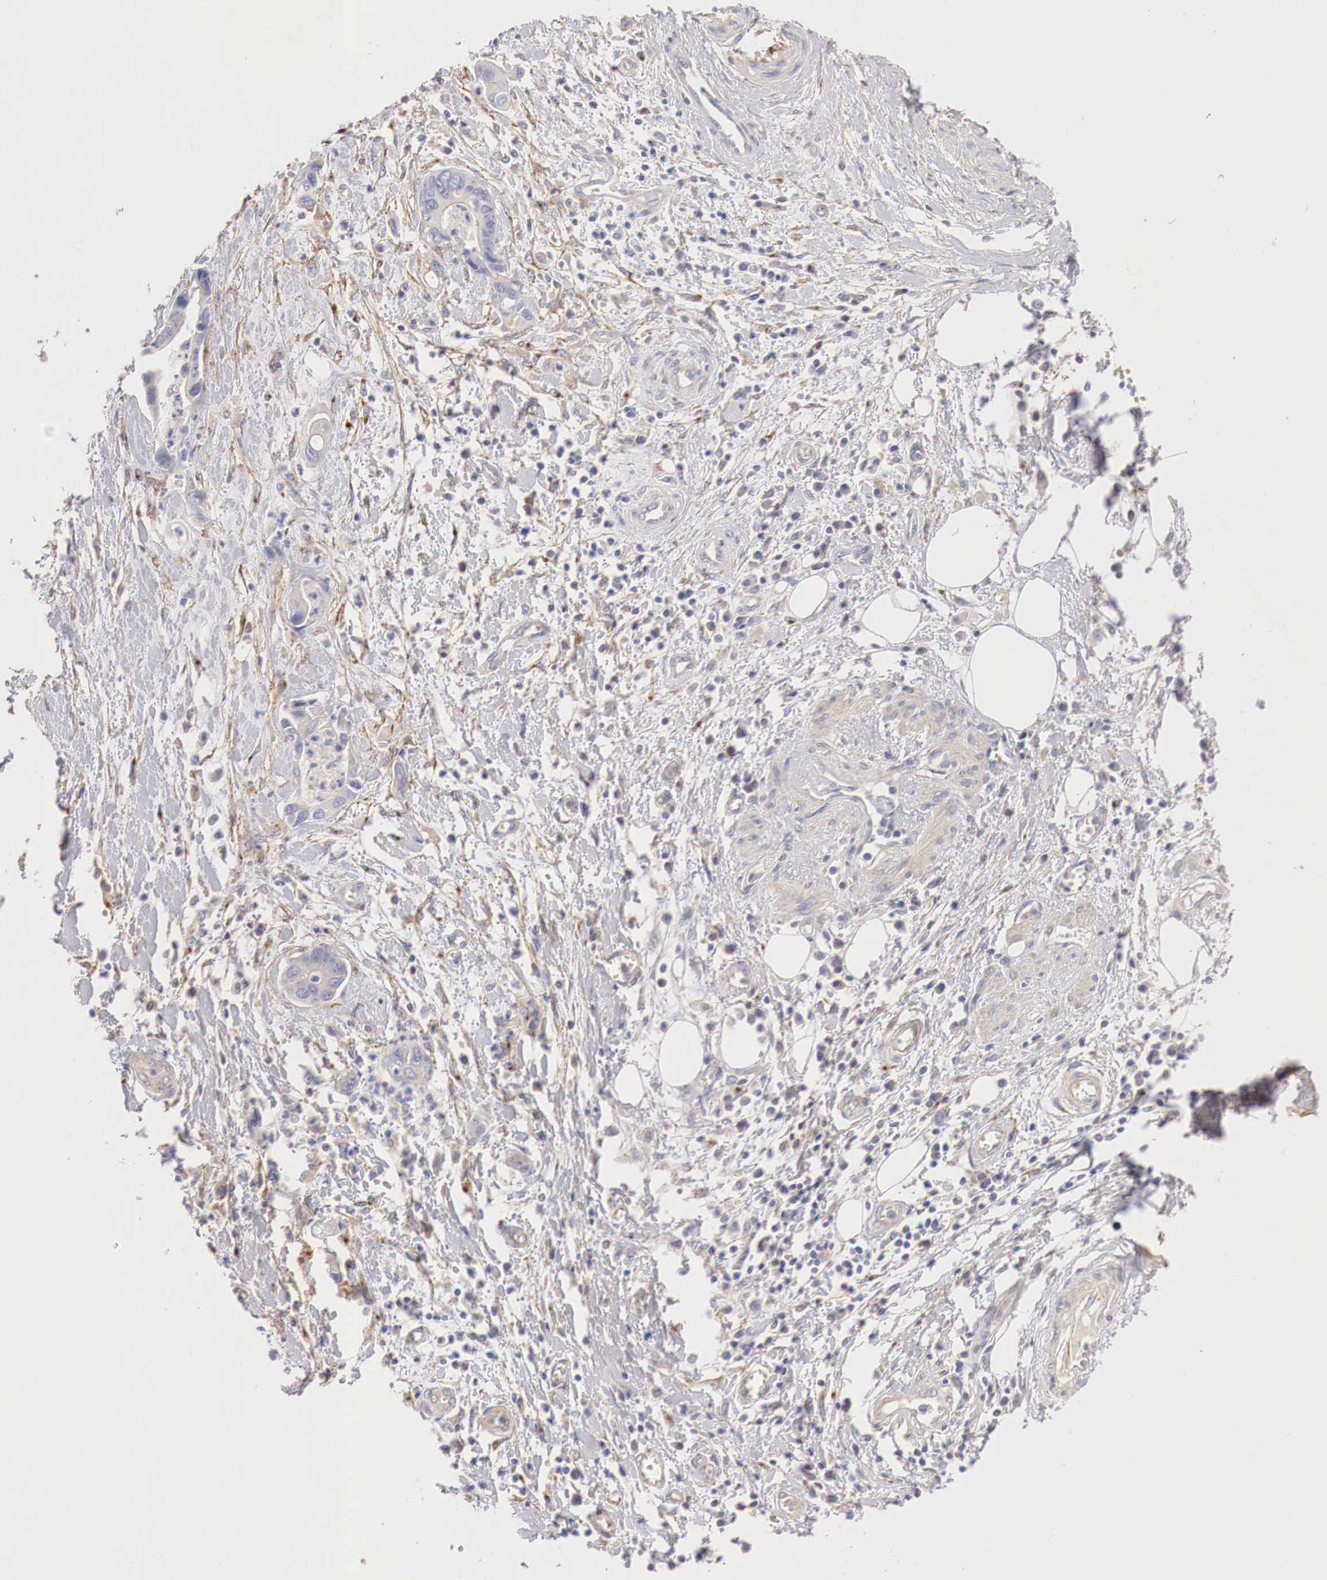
{"staining": {"intensity": "weak", "quantity": ">75%", "location": "cytoplasmic/membranous"}, "tissue": "pancreatic cancer", "cell_type": "Tumor cells", "image_type": "cancer", "snomed": [{"axis": "morphology", "description": "Adenocarcinoma, NOS"}, {"axis": "topography", "description": "Pancreas"}], "caption": "A brown stain highlights weak cytoplasmic/membranous expression of a protein in human adenocarcinoma (pancreatic) tumor cells.", "gene": "KLHDC7B", "patient": {"sex": "female", "age": 70}}